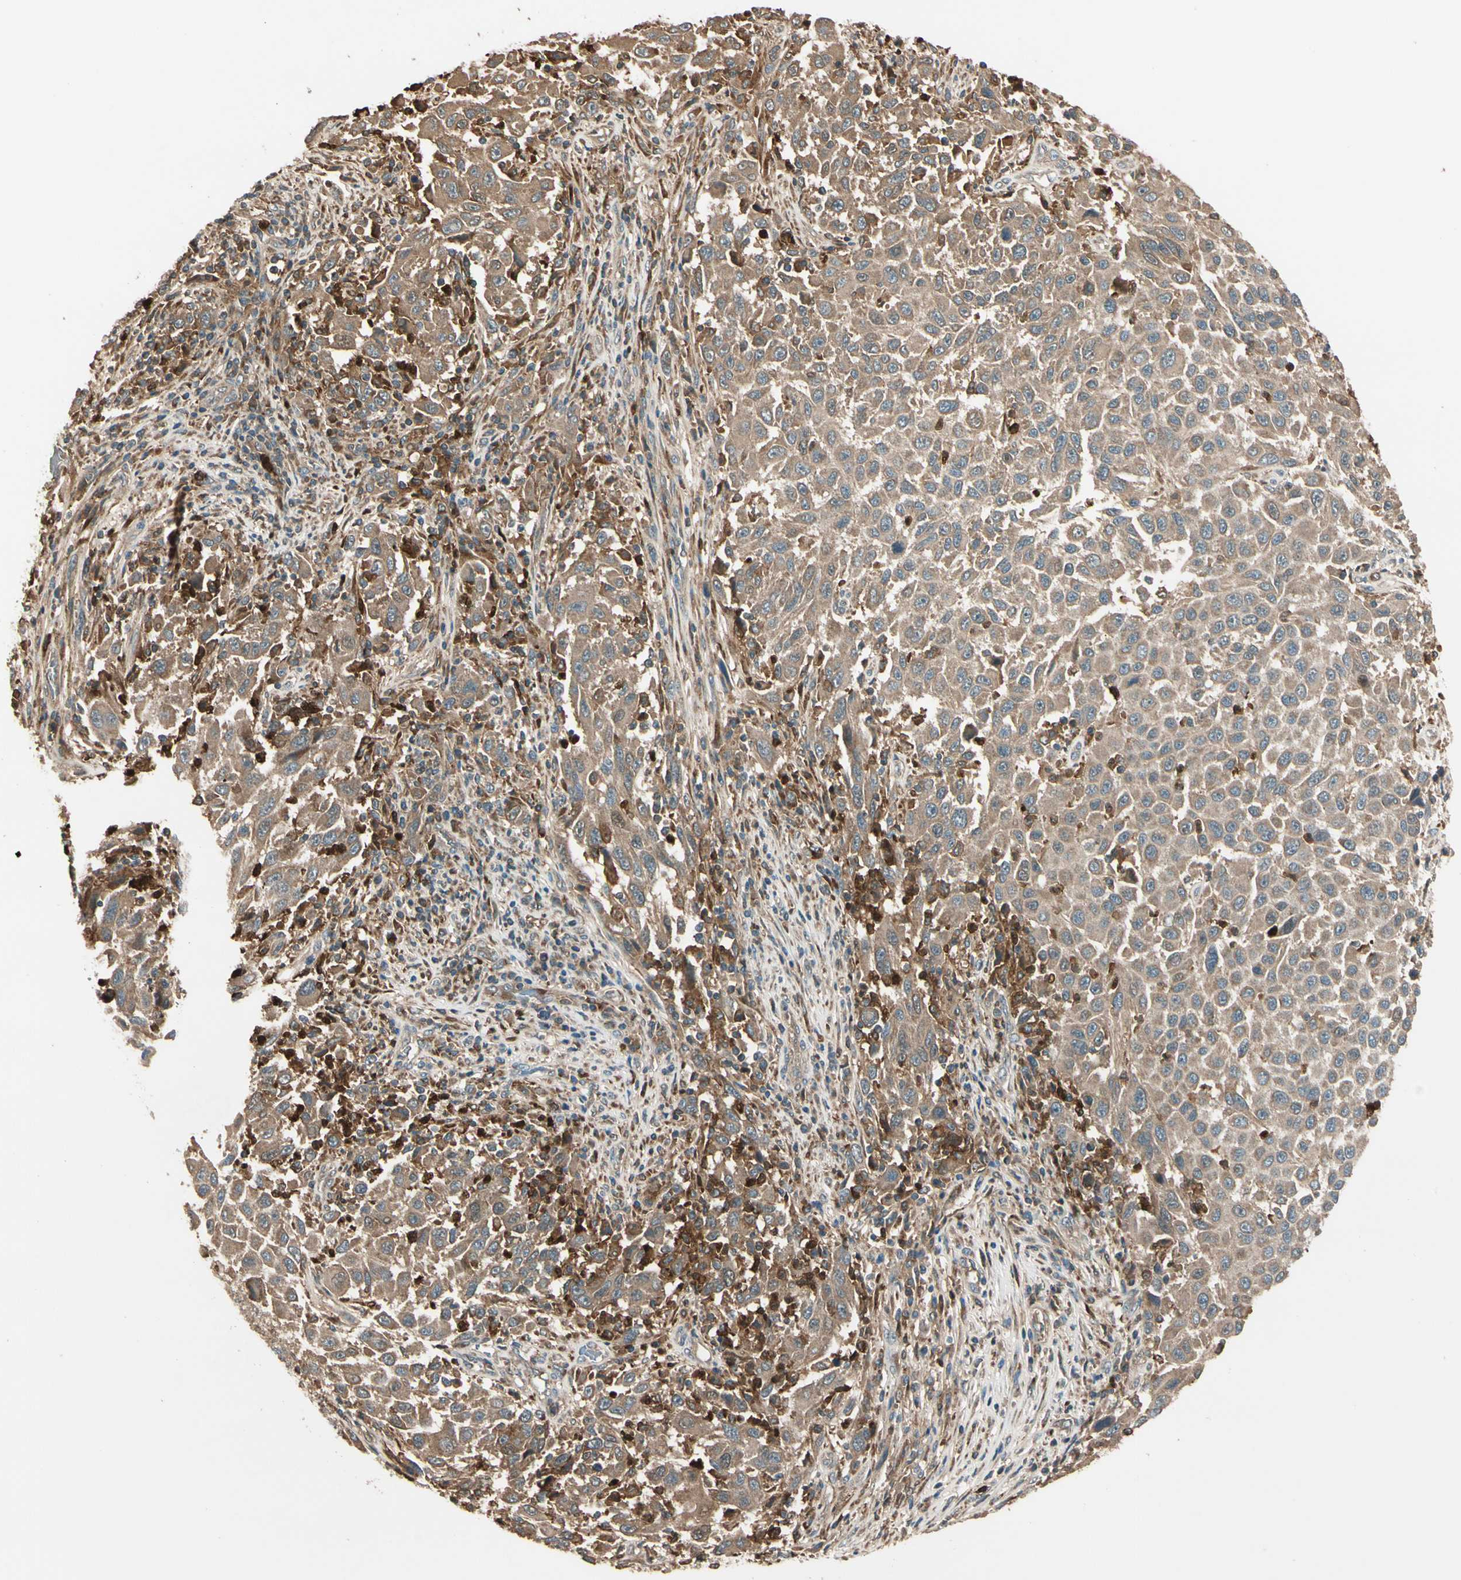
{"staining": {"intensity": "weak", "quantity": ">75%", "location": "cytoplasmic/membranous"}, "tissue": "melanoma", "cell_type": "Tumor cells", "image_type": "cancer", "snomed": [{"axis": "morphology", "description": "Malignant melanoma, Metastatic site"}, {"axis": "topography", "description": "Lymph node"}], "caption": "Malignant melanoma (metastatic site) tissue displays weak cytoplasmic/membranous staining in approximately >75% of tumor cells, visualized by immunohistochemistry.", "gene": "STX11", "patient": {"sex": "male", "age": 61}}